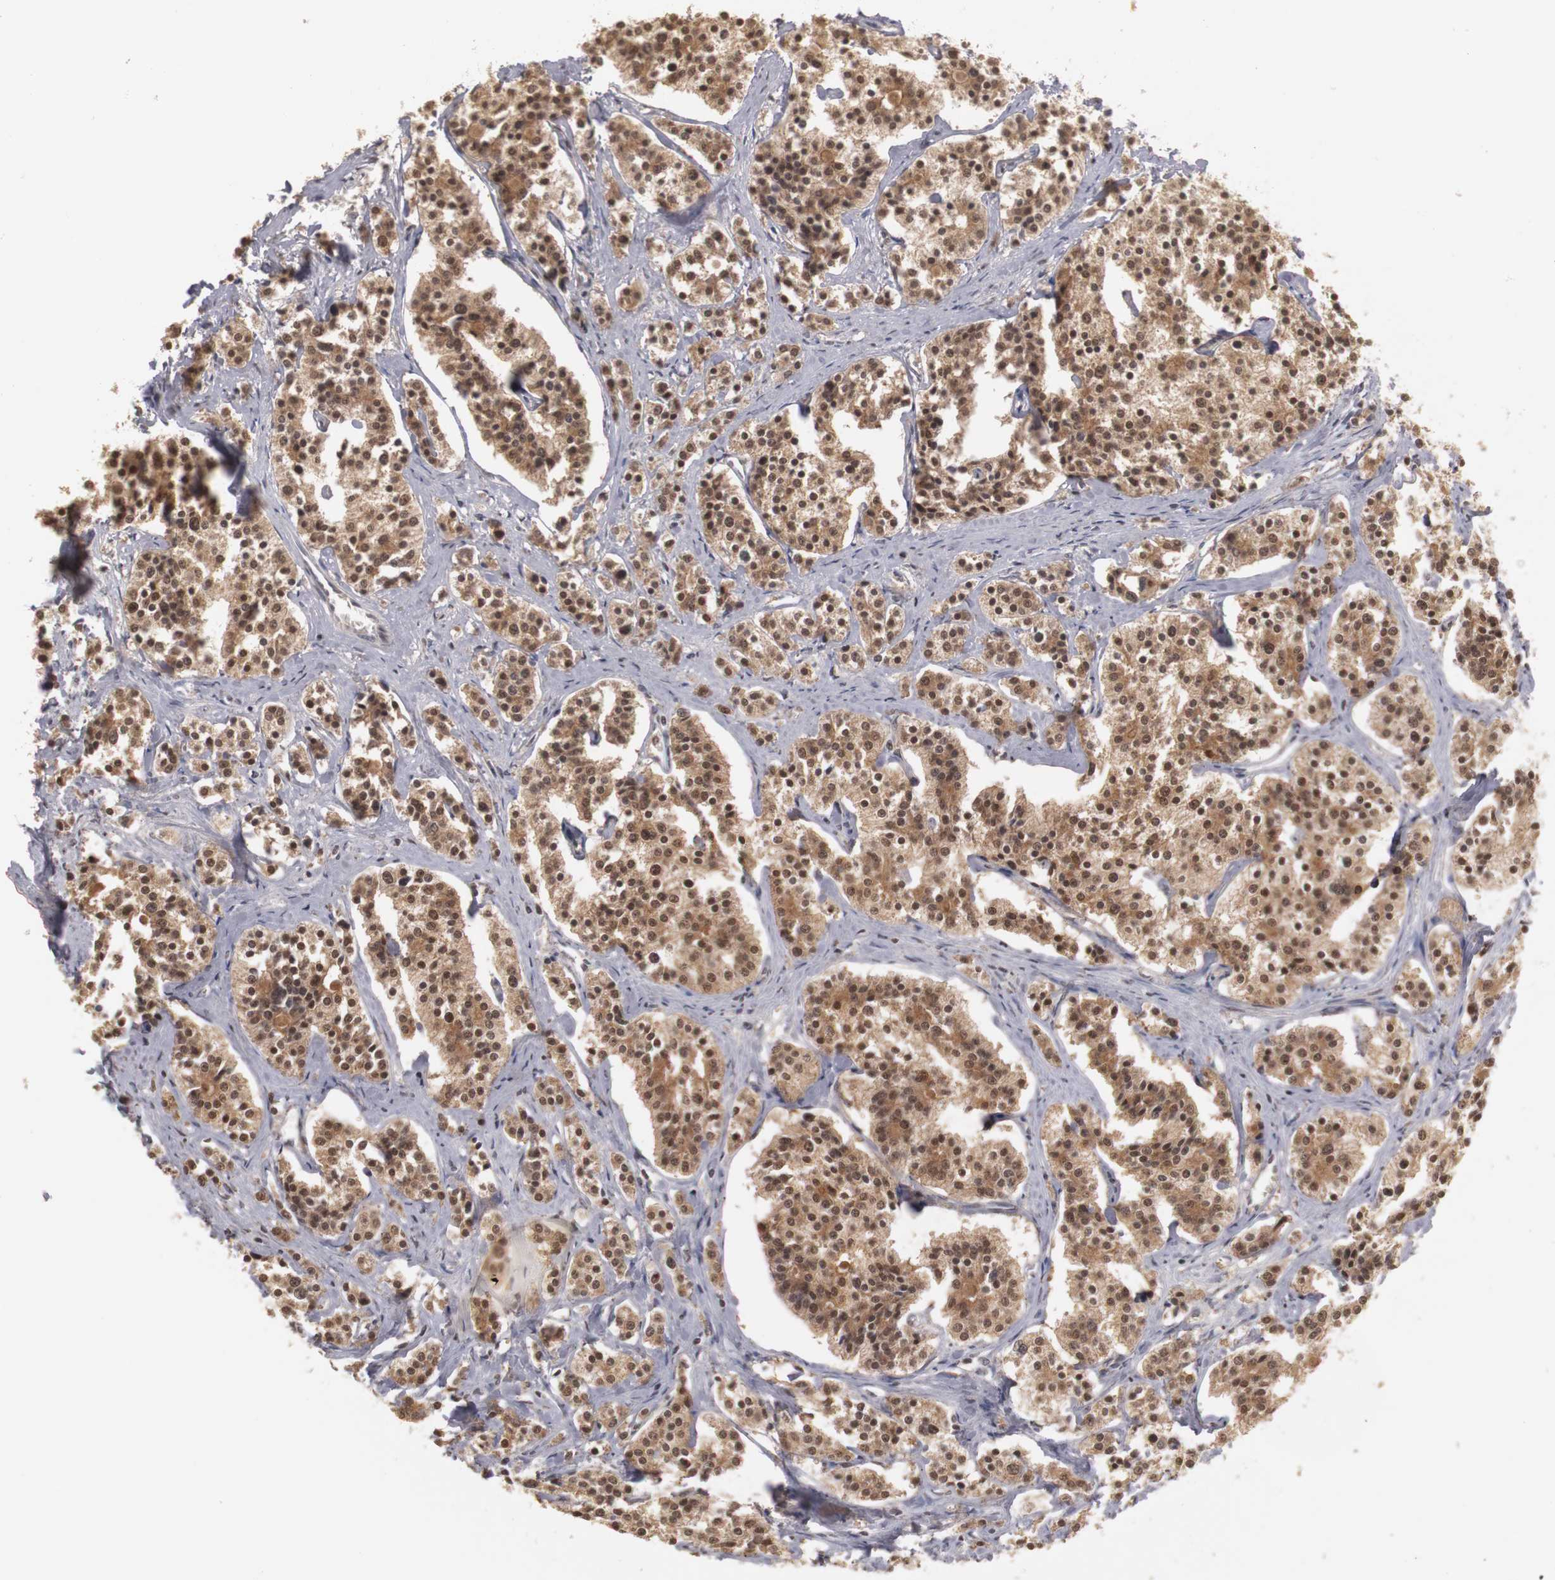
{"staining": {"intensity": "moderate", "quantity": ">75%", "location": "cytoplasmic/membranous,nuclear"}, "tissue": "carcinoid", "cell_type": "Tumor cells", "image_type": "cancer", "snomed": [{"axis": "morphology", "description": "Carcinoid, malignant, NOS"}, {"axis": "topography", "description": "Small intestine"}], "caption": "Carcinoid stained with immunohistochemistry shows moderate cytoplasmic/membranous and nuclear positivity in about >75% of tumor cells.", "gene": "PLEKHA1", "patient": {"sex": "male", "age": 63}}